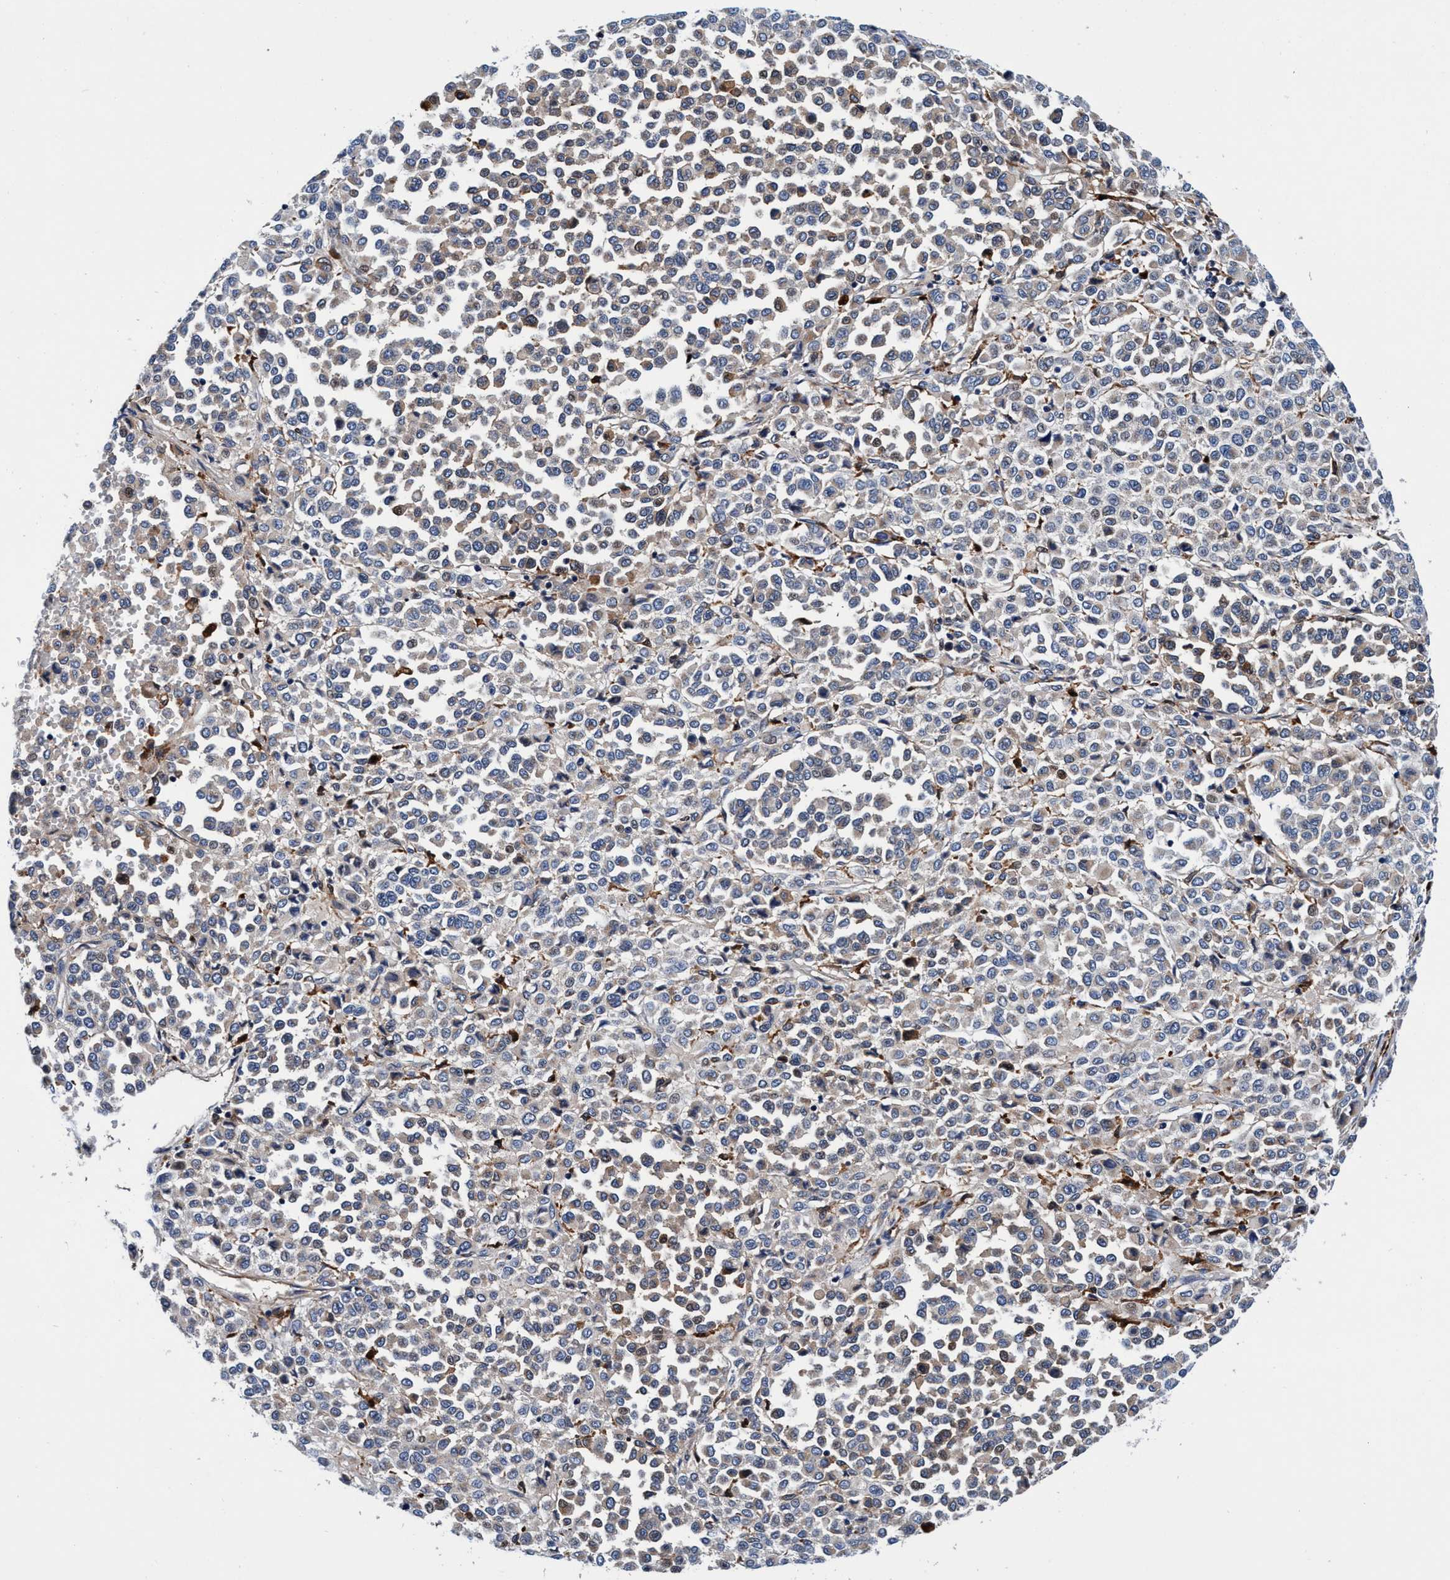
{"staining": {"intensity": "negative", "quantity": "none", "location": "none"}, "tissue": "melanoma", "cell_type": "Tumor cells", "image_type": "cancer", "snomed": [{"axis": "morphology", "description": "Malignant melanoma, Metastatic site"}, {"axis": "topography", "description": "Pancreas"}], "caption": "Tumor cells are negative for brown protein staining in melanoma.", "gene": "UBALD2", "patient": {"sex": "female", "age": 30}}